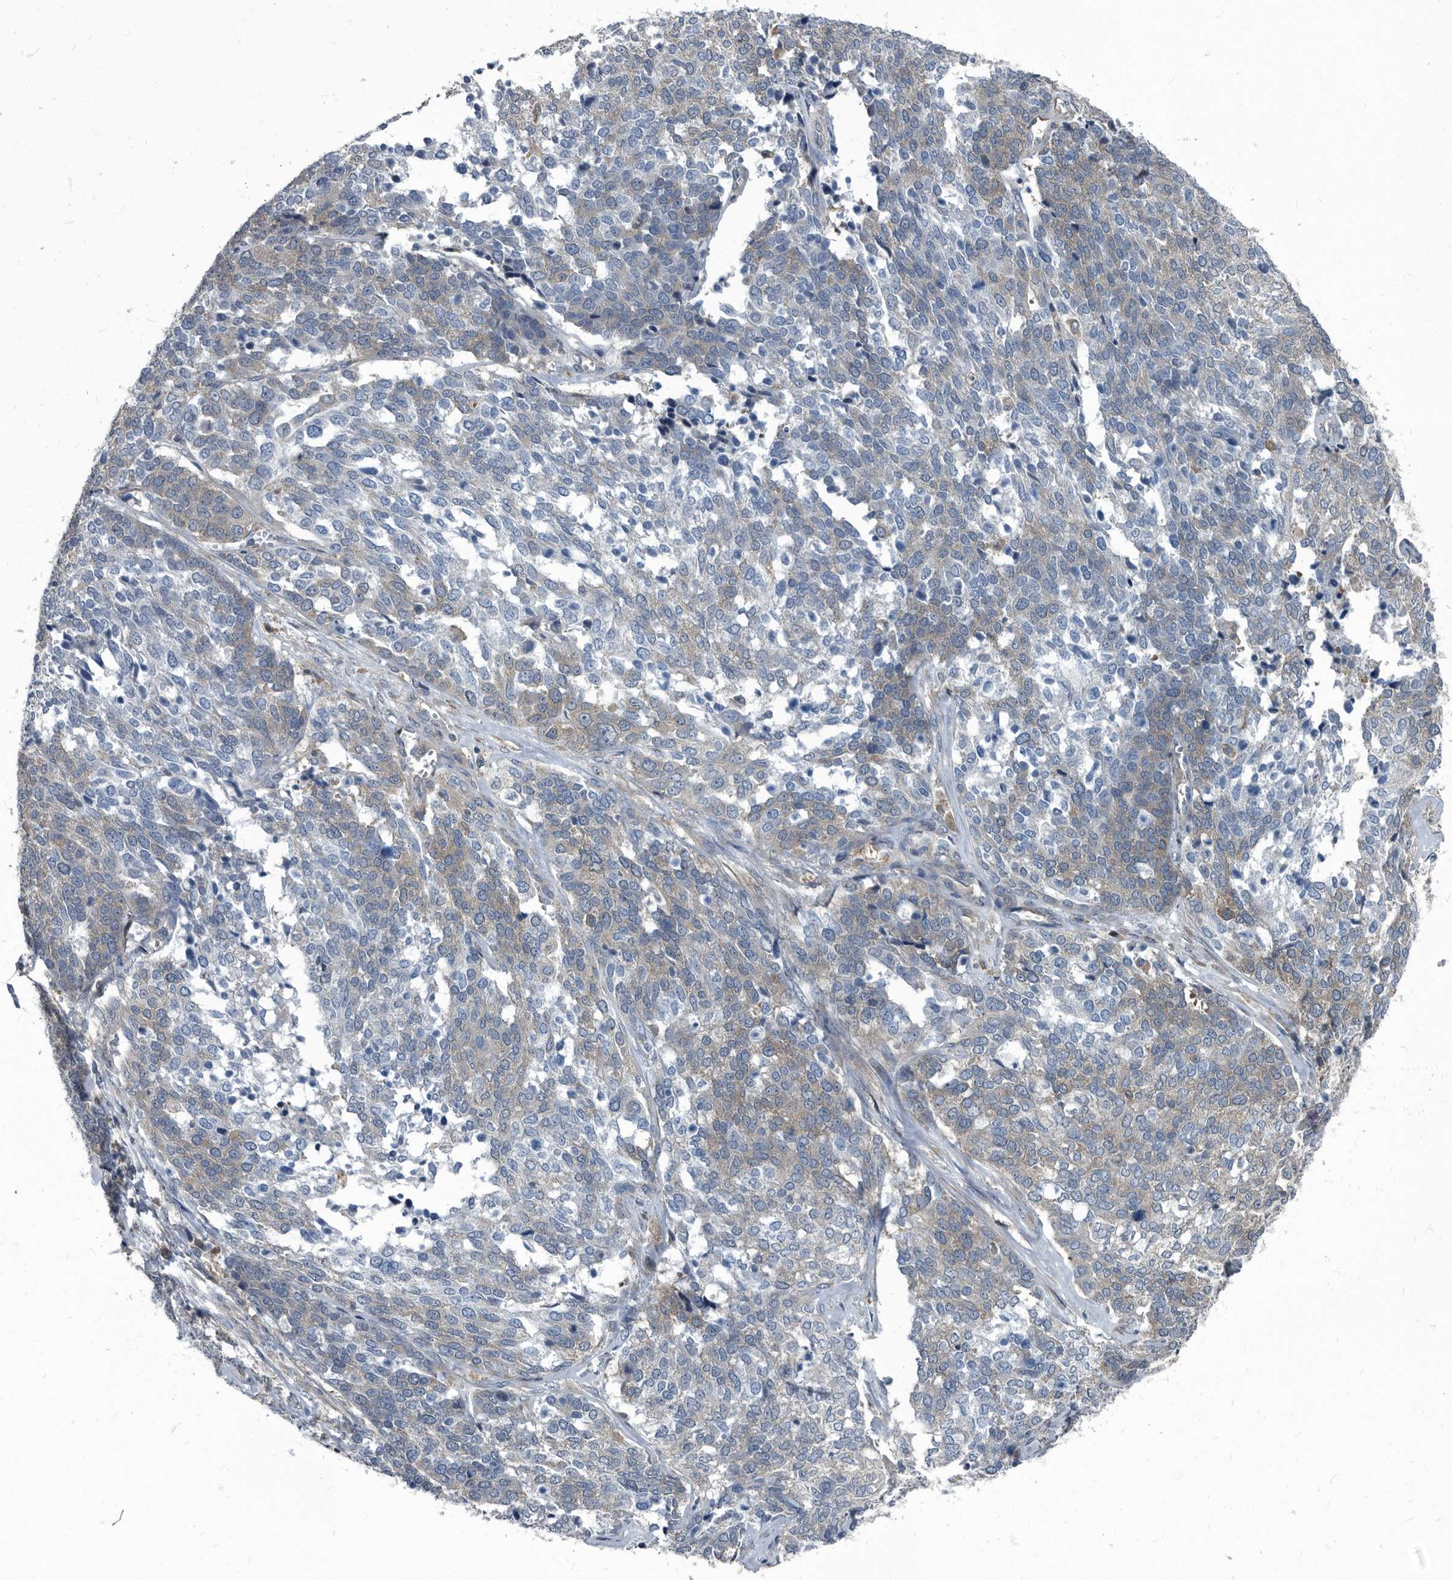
{"staining": {"intensity": "weak", "quantity": "25%-75%", "location": "cytoplasmic/membranous"}, "tissue": "ovarian cancer", "cell_type": "Tumor cells", "image_type": "cancer", "snomed": [{"axis": "morphology", "description": "Cystadenocarcinoma, serous, NOS"}, {"axis": "topography", "description": "Ovary"}], "caption": "Tumor cells reveal low levels of weak cytoplasmic/membranous staining in about 25%-75% of cells in human ovarian serous cystadenocarcinoma.", "gene": "CDV3", "patient": {"sex": "female", "age": 44}}